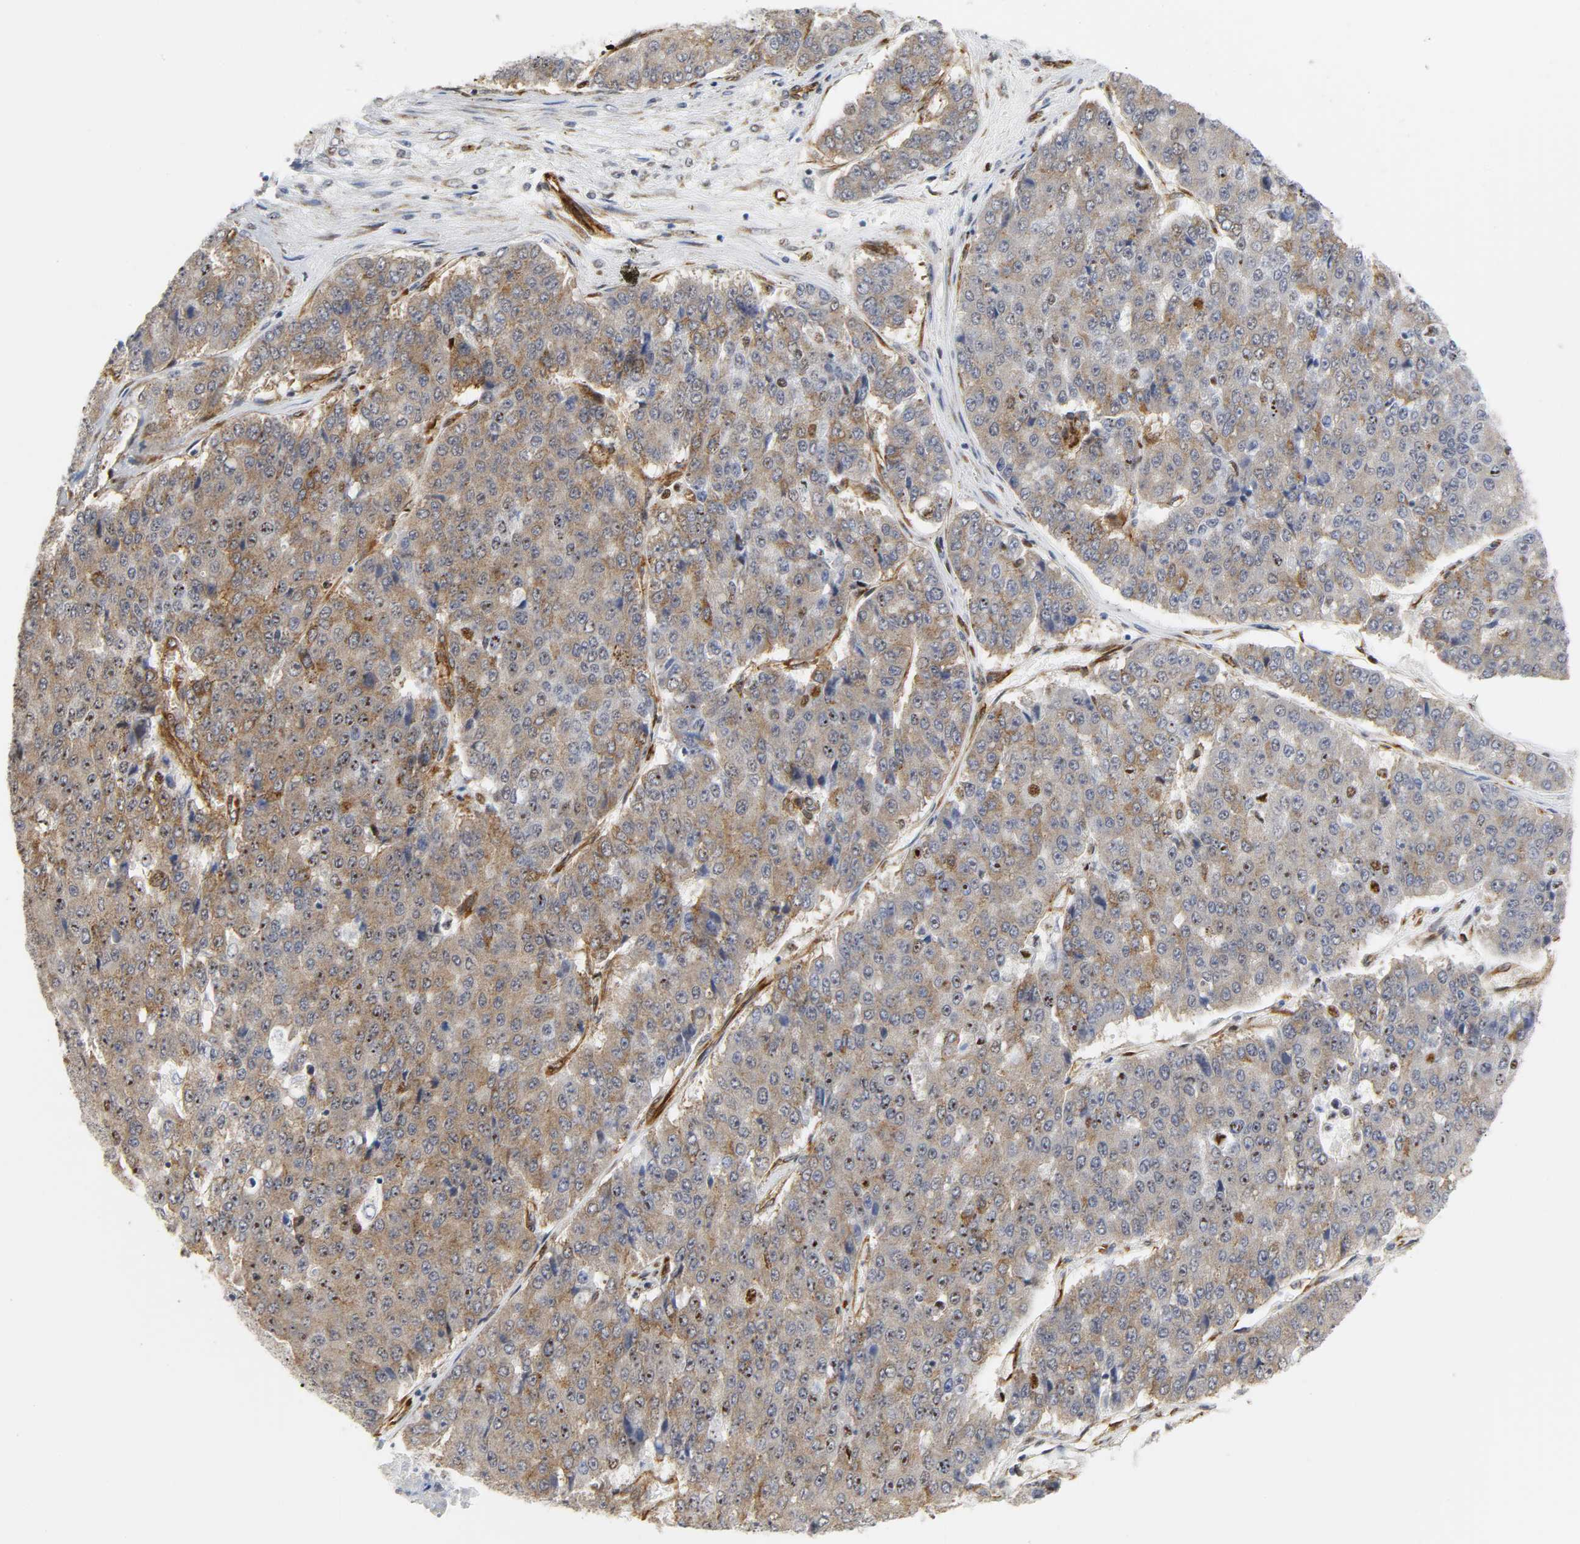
{"staining": {"intensity": "moderate", "quantity": ">75%", "location": "cytoplasmic/membranous"}, "tissue": "pancreatic cancer", "cell_type": "Tumor cells", "image_type": "cancer", "snomed": [{"axis": "morphology", "description": "Adenocarcinoma, NOS"}, {"axis": "topography", "description": "Pancreas"}], "caption": "Pancreatic adenocarcinoma stained with immunohistochemistry (IHC) reveals moderate cytoplasmic/membranous positivity in about >75% of tumor cells.", "gene": "DOCK1", "patient": {"sex": "male", "age": 50}}